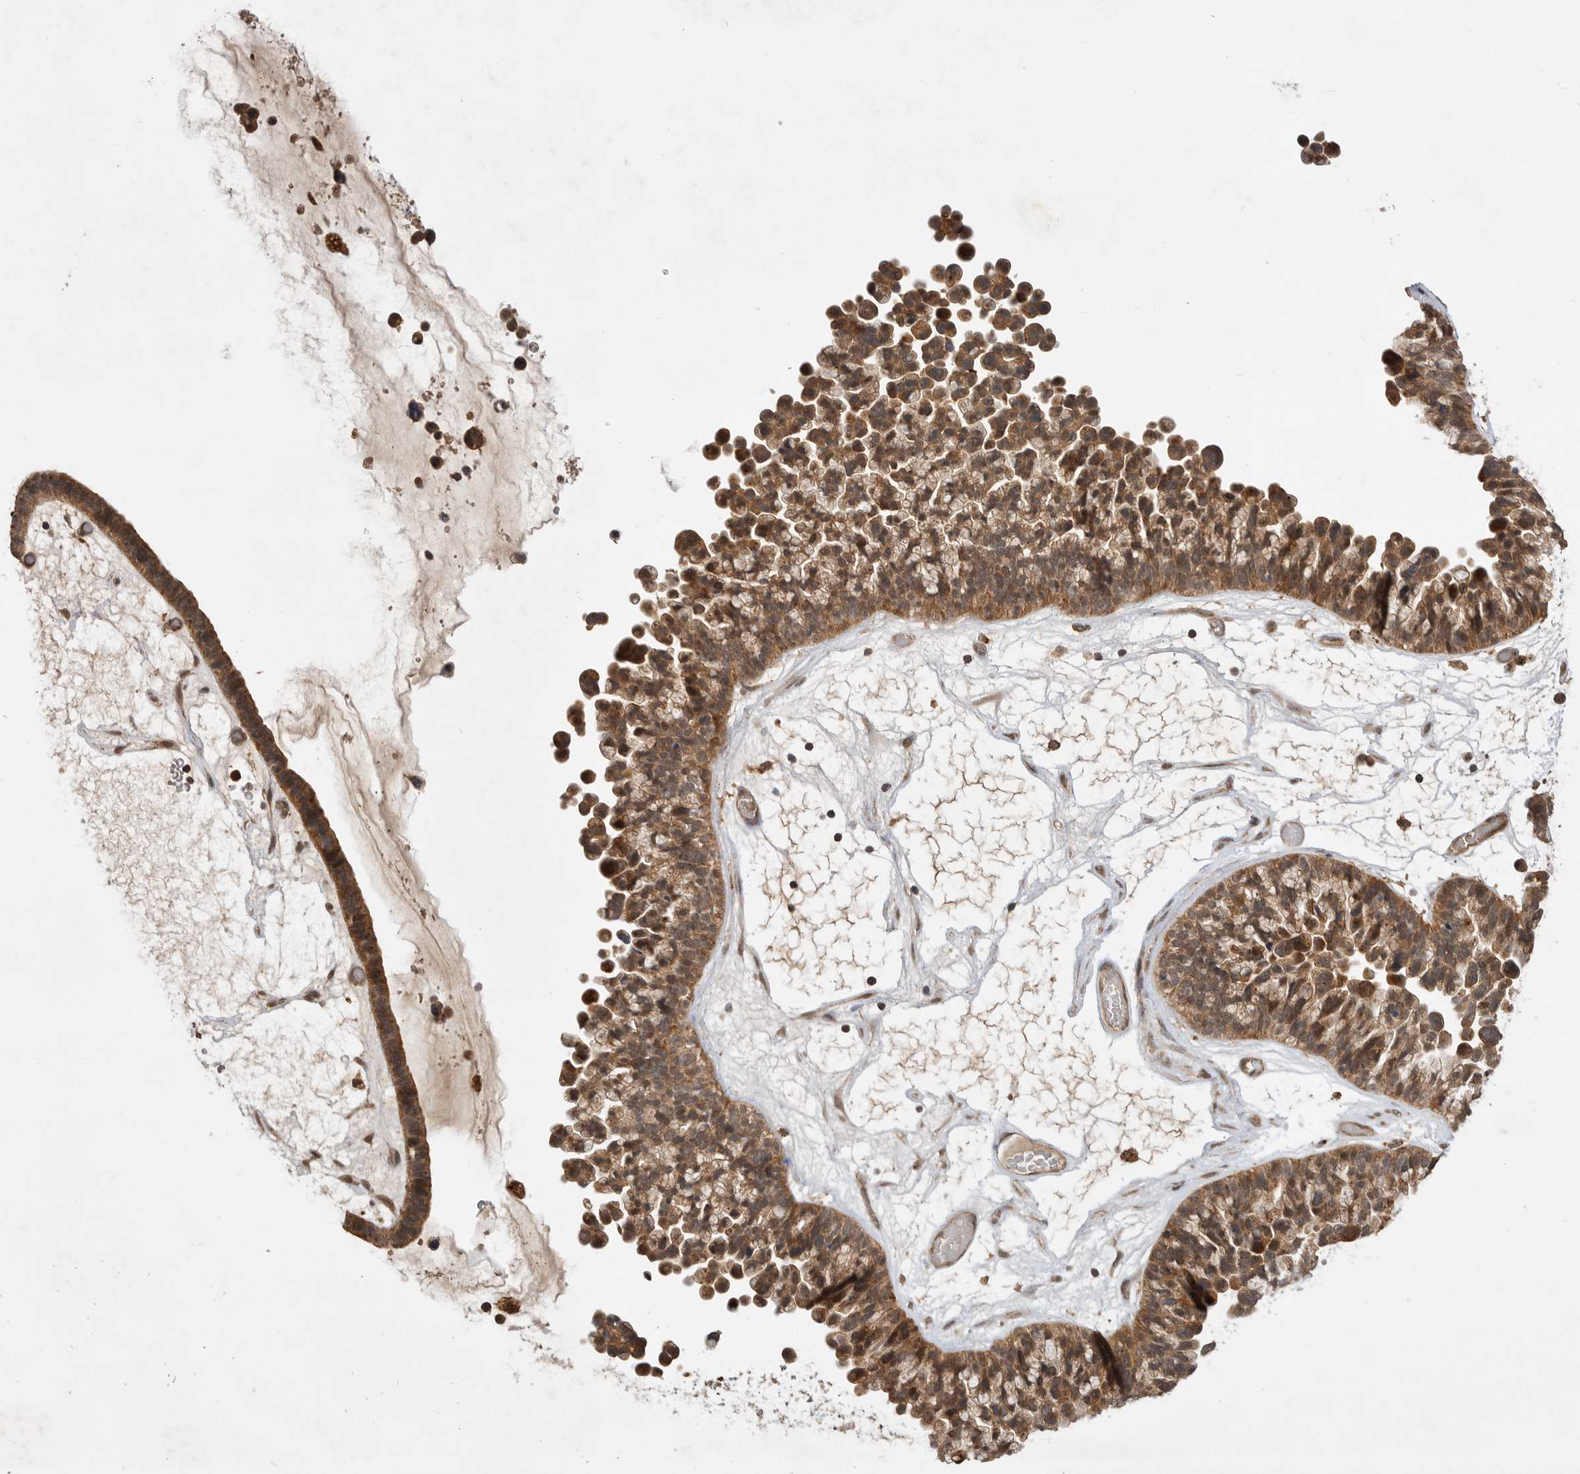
{"staining": {"intensity": "moderate", "quantity": ">75%", "location": "cytoplasmic/membranous"}, "tissue": "ovarian cancer", "cell_type": "Tumor cells", "image_type": "cancer", "snomed": [{"axis": "morphology", "description": "Cystadenocarcinoma, serous, NOS"}, {"axis": "topography", "description": "Ovary"}], "caption": "This is an image of IHC staining of ovarian cancer, which shows moderate positivity in the cytoplasmic/membranous of tumor cells.", "gene": "ZNF232", "patient": {"sex": "female", "age": 56}}